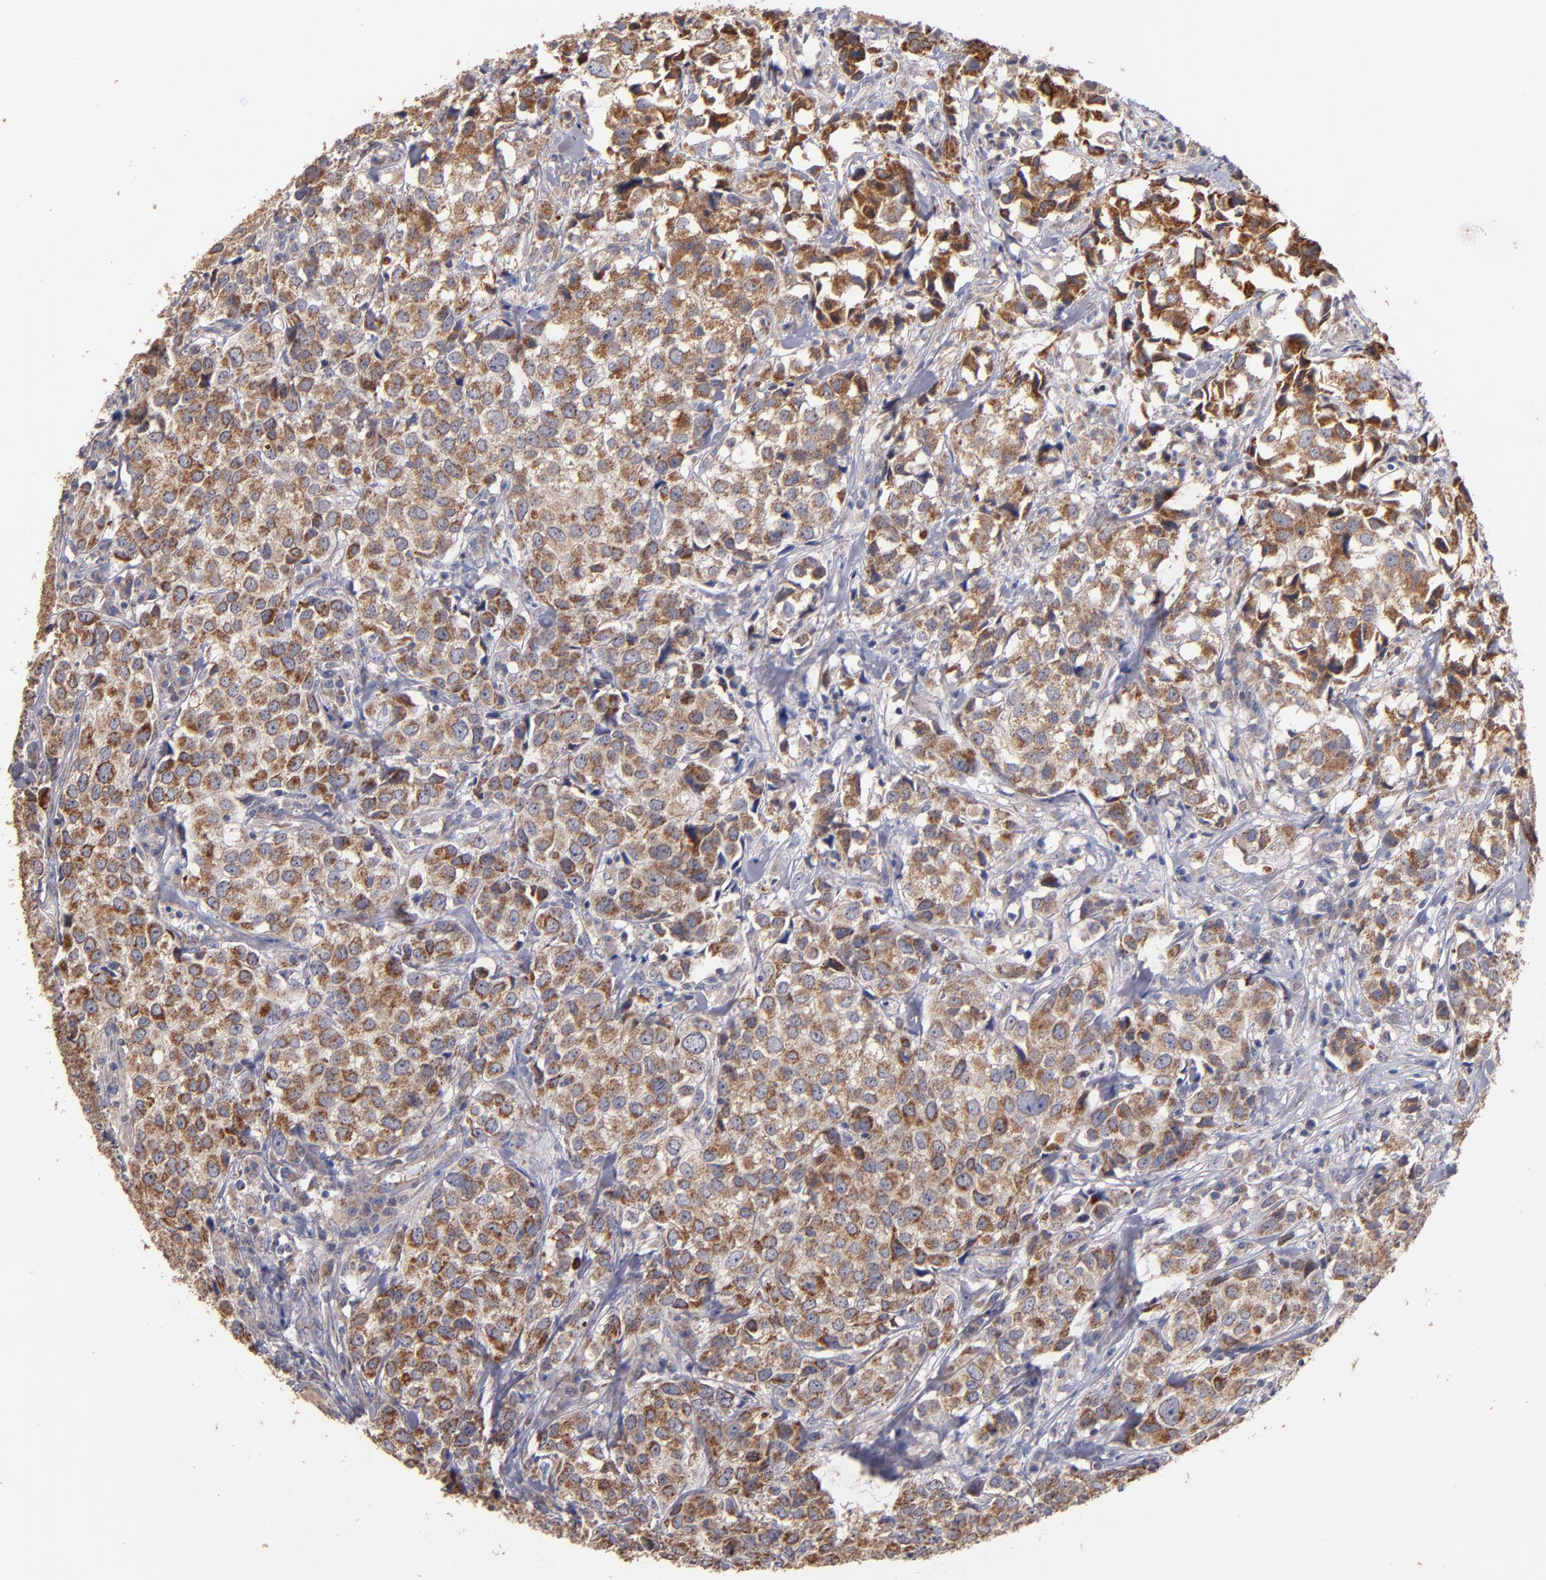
{"staining": {"intensity": "moderate", "quantity": ">75%", "location": "cytoplasmic/membranous"}, "tissue": "urothelial cancer", "cell_type": "Tumor cells", "image_type": "cancer", "snomed": [{"axis": "morphology", "description": "Urothelial carcinoma, High grade"}, {"axis": "topography", "description": "Urinary bladder"}], "caption": "Protein staining of urothelial cancer tissue displays moderate cytoplasmic/membranous staining in about >75% of tumor cells. (IHC, brightfield microscopy, high magnification).", "gene": "DIABLO", "patient": {"sex": "female", "age": 75}}